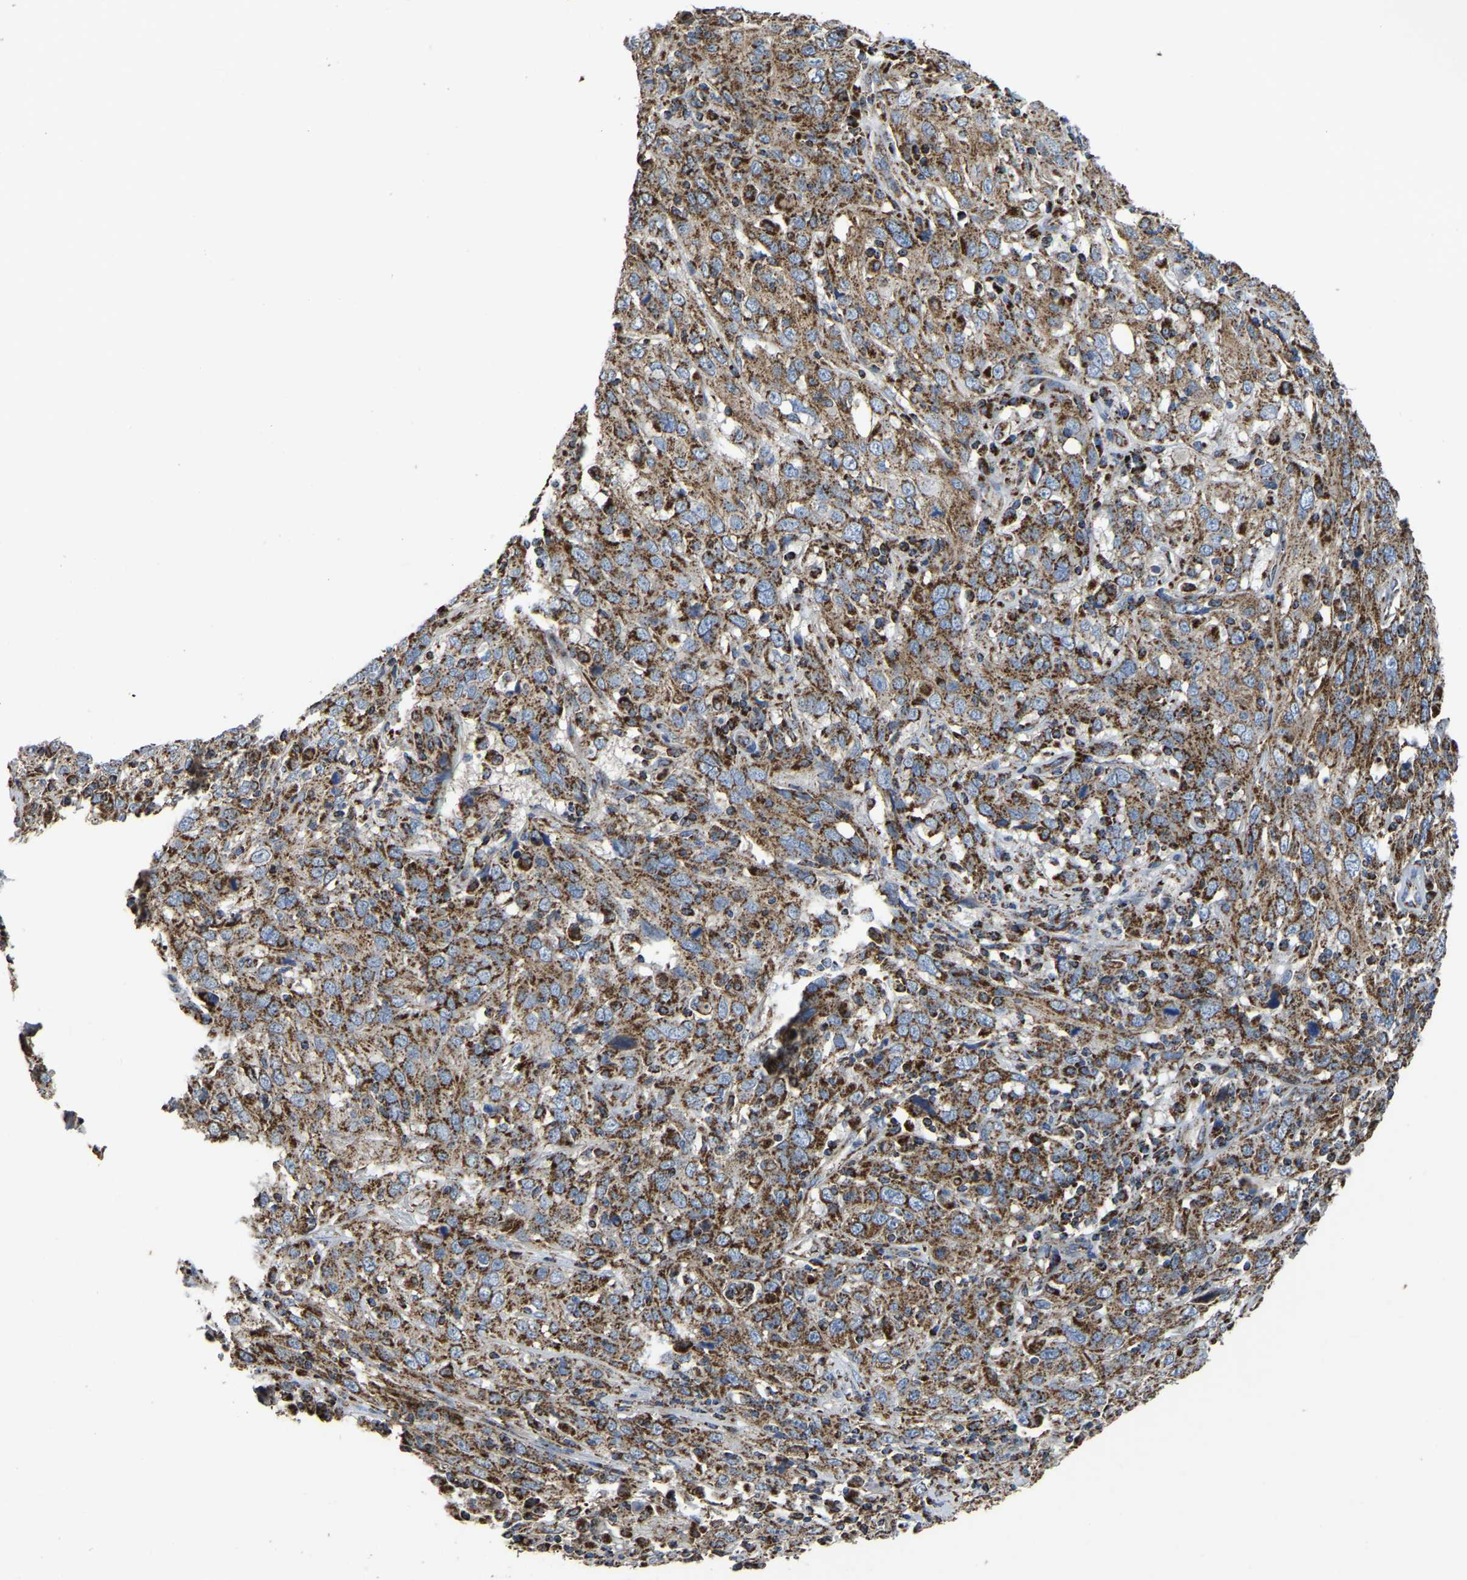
{"staining": {"intensity": "moderate", "quantity": ">75%", "location": "cytoplasmic/membranous"}, "tissue": "cervical cancer", "cell_type": "Tumor cells", "image_type": "cancer", "snomed": [{"axis": "morphology", "description": "Squamous cell carcinoma, NOS"}, {"axis": "topography", "description": "Cervix"}], "caption": "Human squamous cell carcinoma (cervical) stained for a protein (brown) reveals moderate cytoplasmic/membranous positive staining in about >75% of tumor cells.", "gene": "ETFA", "patient": {"sex": "female", "age": 46}}